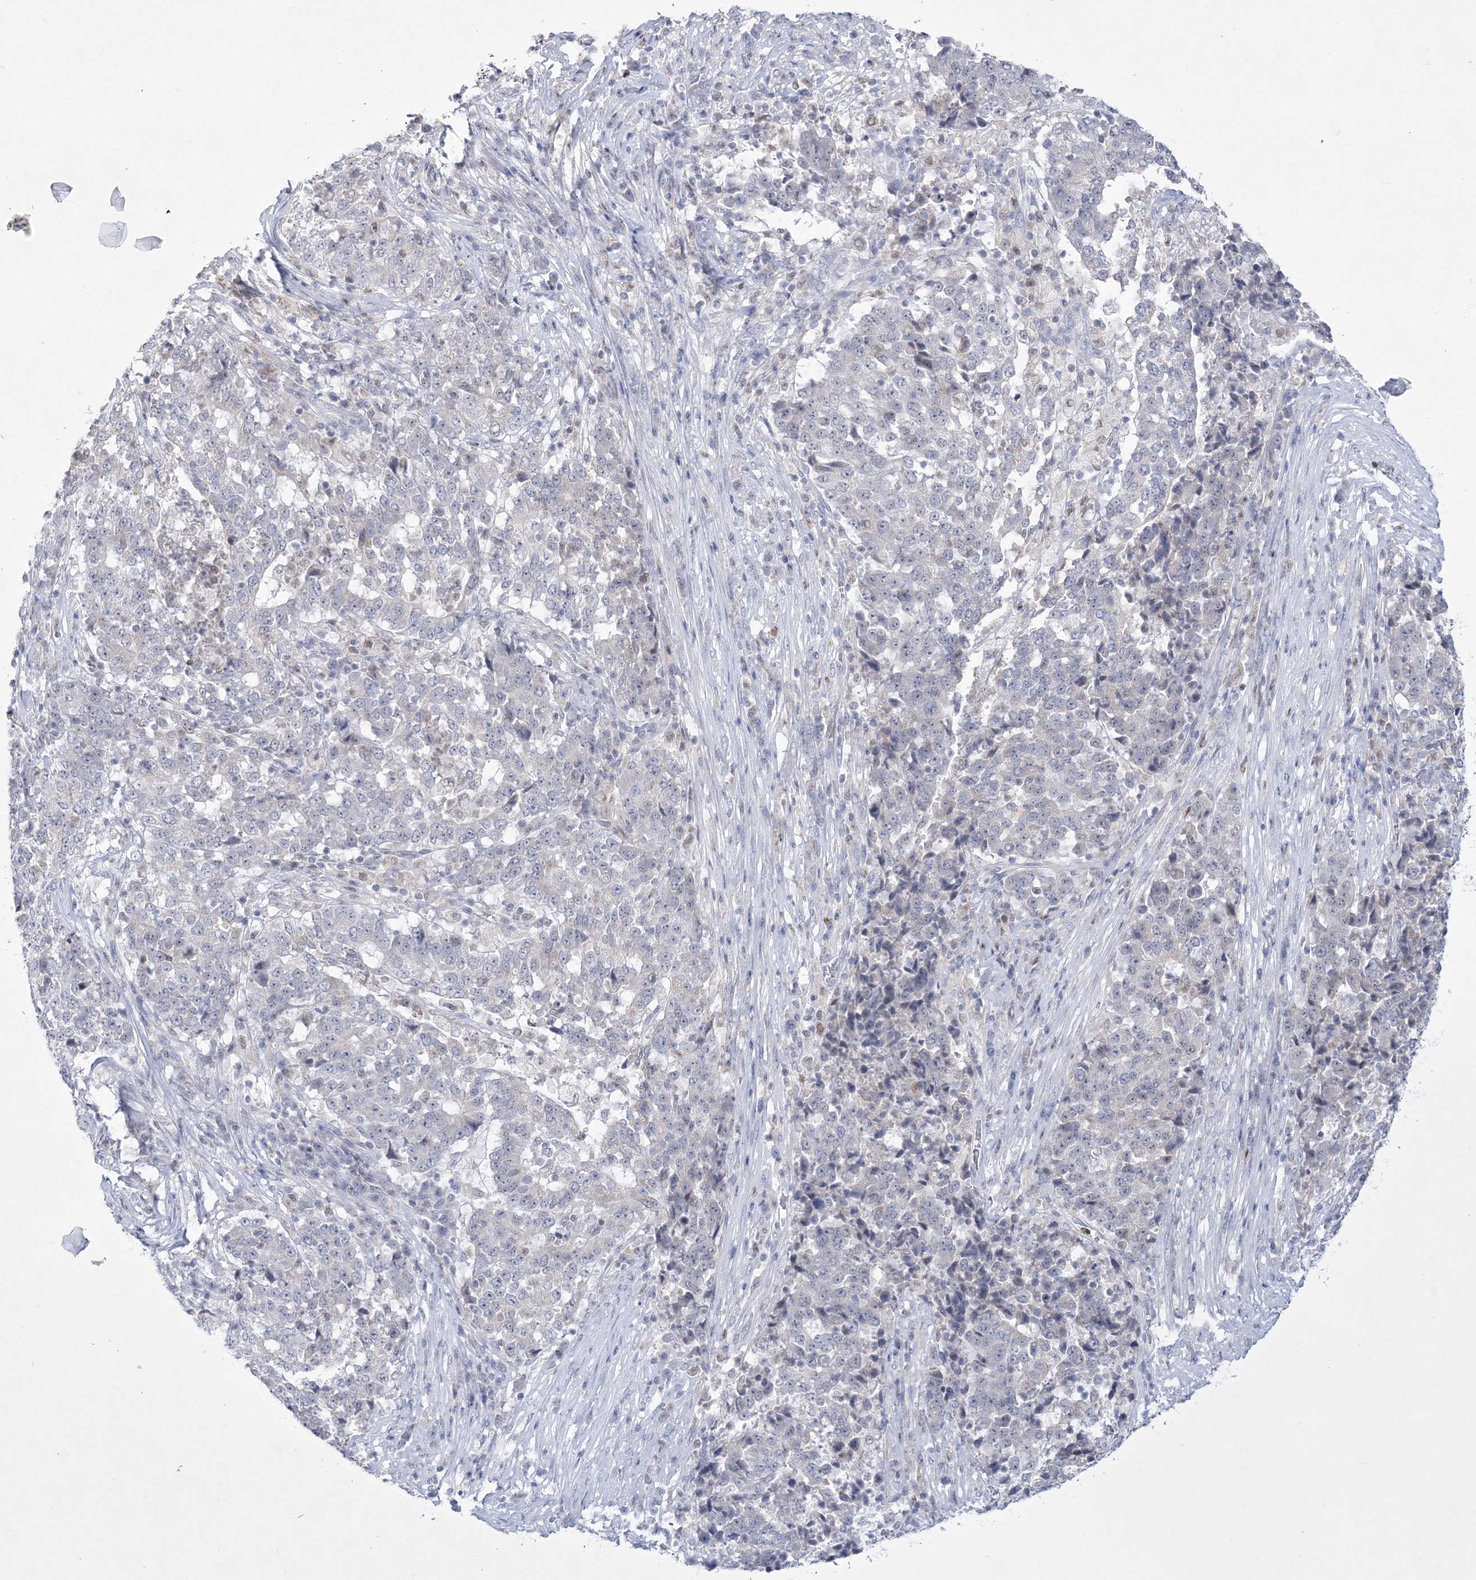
{"staining": {"intensity": "negative", "quantity": "none", "location": "none"}, "tissue": "stomach cancer", "cell_type": "Tumor cells", "image_type": "cancer", "snomed": [{"axis": "morphology", "description": "Adenocarcinoma, NOS"}, {"axis": "topography", "description": "Stomach"}], "caption": "A high-resolution micrograph shows immunohistochemistry (IHC) staining of stomach cancer, which exhibits no significant positivity in tumor cells.", "gene": "WDR27", "patient": {"sex": "male", "age": 59}}